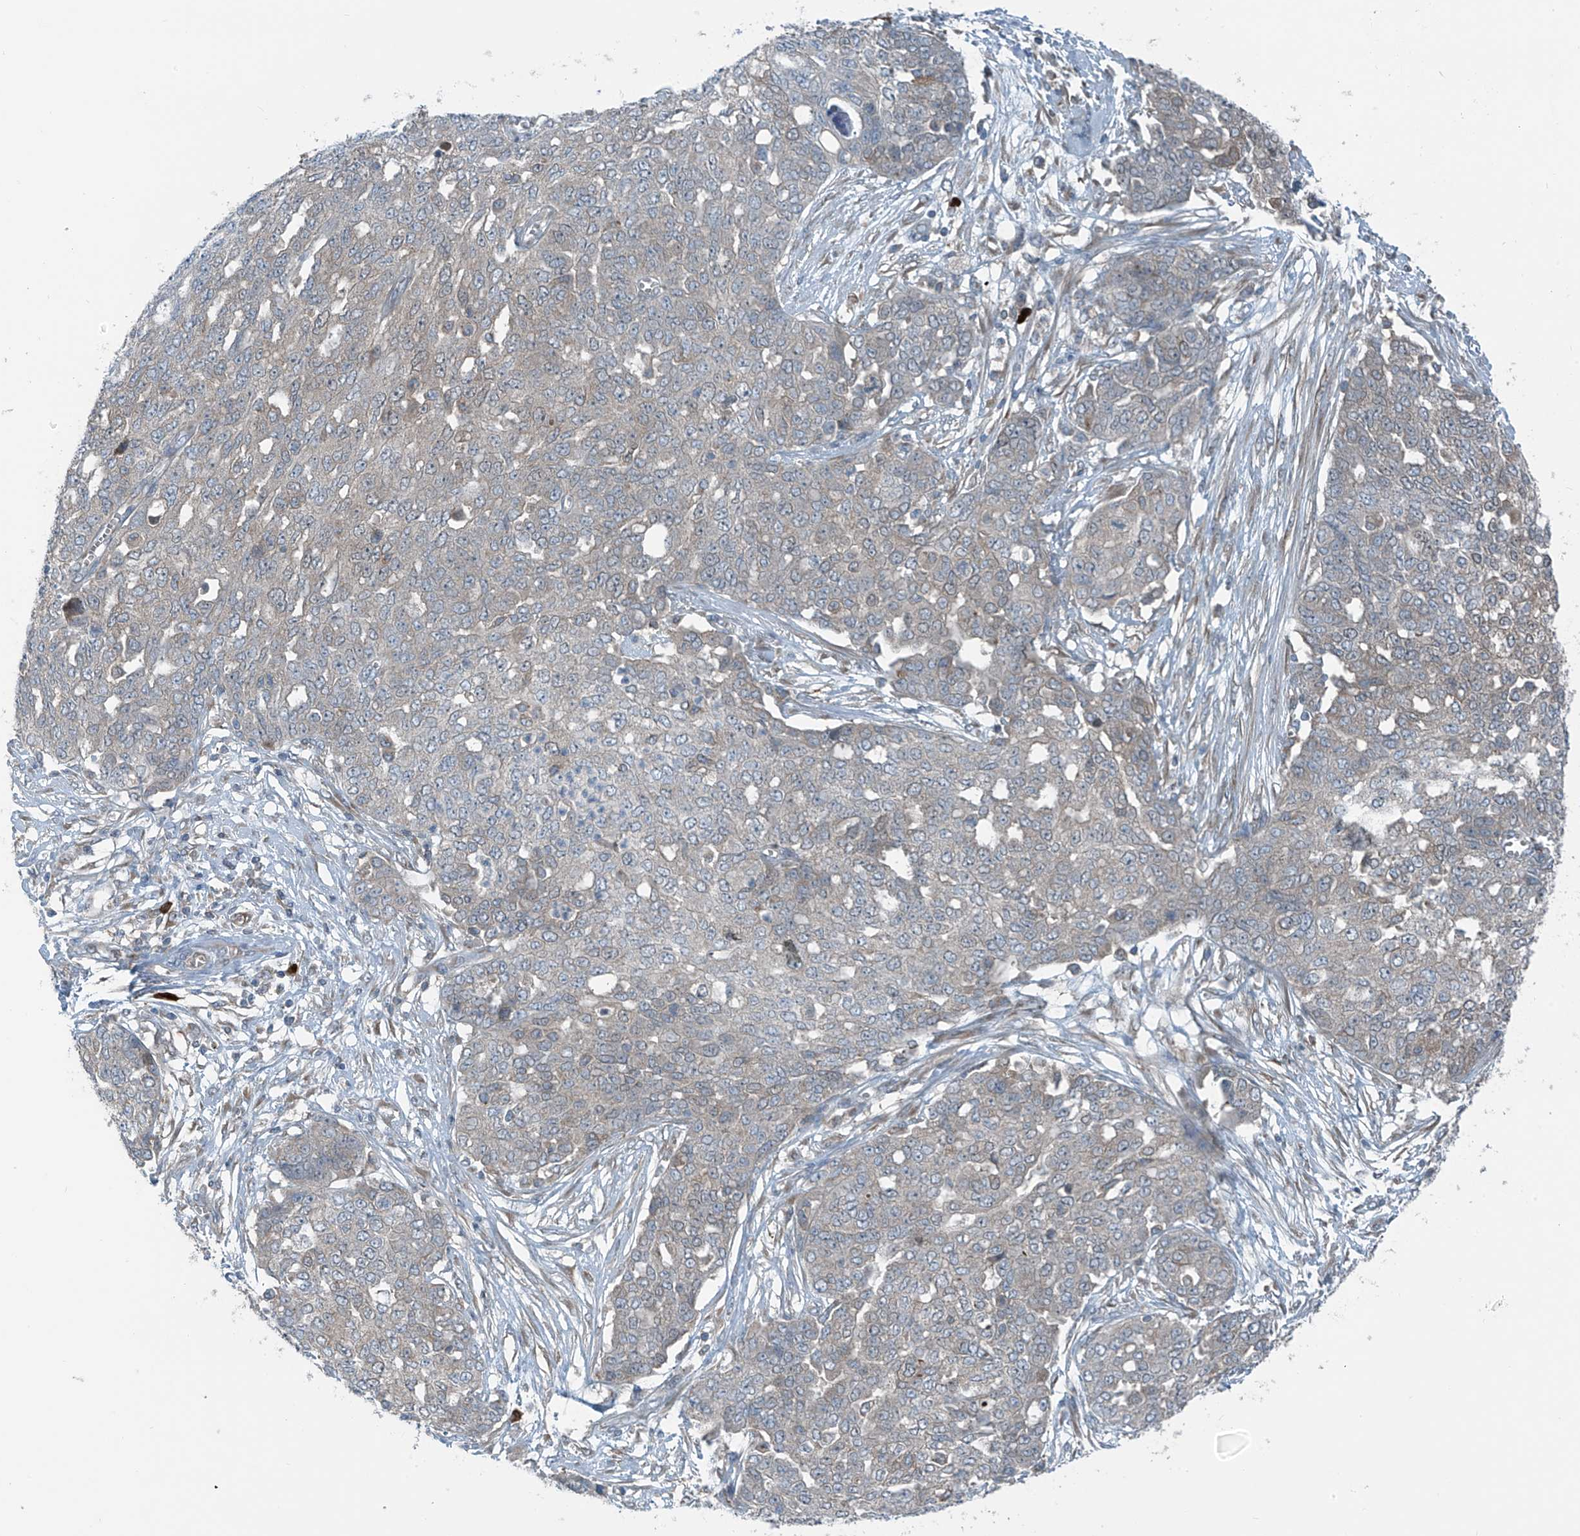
{"staining": {"intensity": "negative", "quantity": "none", "location": "none"}, "tissue": "ovarian cancer", "cell_type": "Tumor cells", "image_type": "cancer", "snomed": [{"axis": "morphology", "description": "Cystadenocarcinoma, serous, NOS"}, {"axis": "topography", "description": "Soft tissue"}, {"axis": "topography", "description": "Ovary"}], "caption": "The immunohistochemistry (IHC) image has no significant staining in tumor cells of ovarian cancer tissue.", "gene": "SLC12A6", "patient": {"sex": "female", "age": 57}}